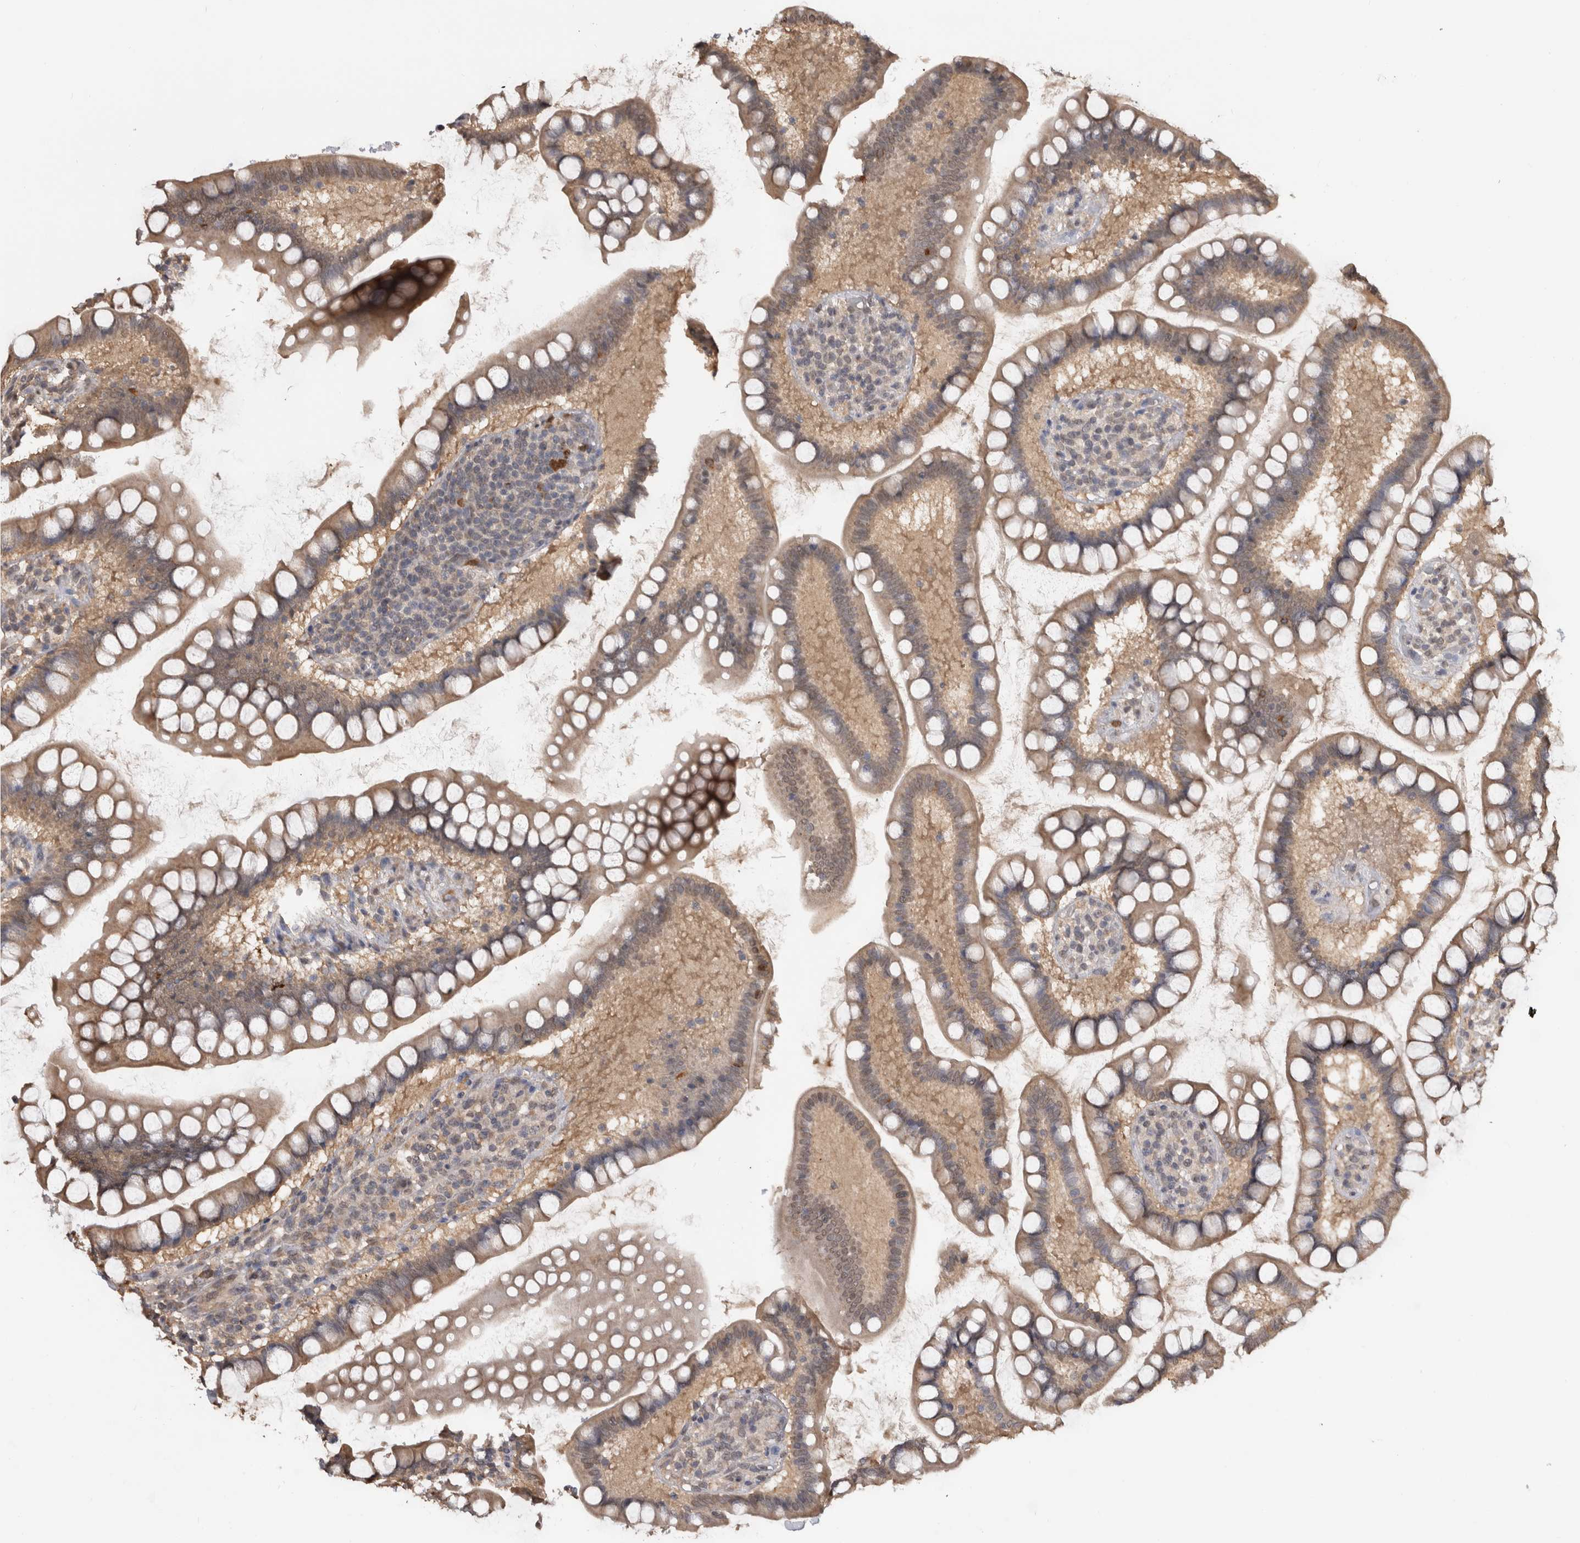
{"staining": {"intensity": "weak", "quantity": ">75%", "location": "cytoplasmic/membranous"}, "tissue": "small intestine", "cell_type": "Glandular cells", "image_type": "normal", "snomed": [{"axis": "morphology", "description": "Normal tissue, NOS"}, {"axis": "topography", "description": "Small intestine"}], "caption": "DAB immunohistochemical staining of benign human small intestine demonstrates weak cytoplasmic/membranous protein staining in about >75% of glandular cells. Nuclei are stained in blue.", "gene": "PAK4", "patient": {"sex": "female", "age": 84}}